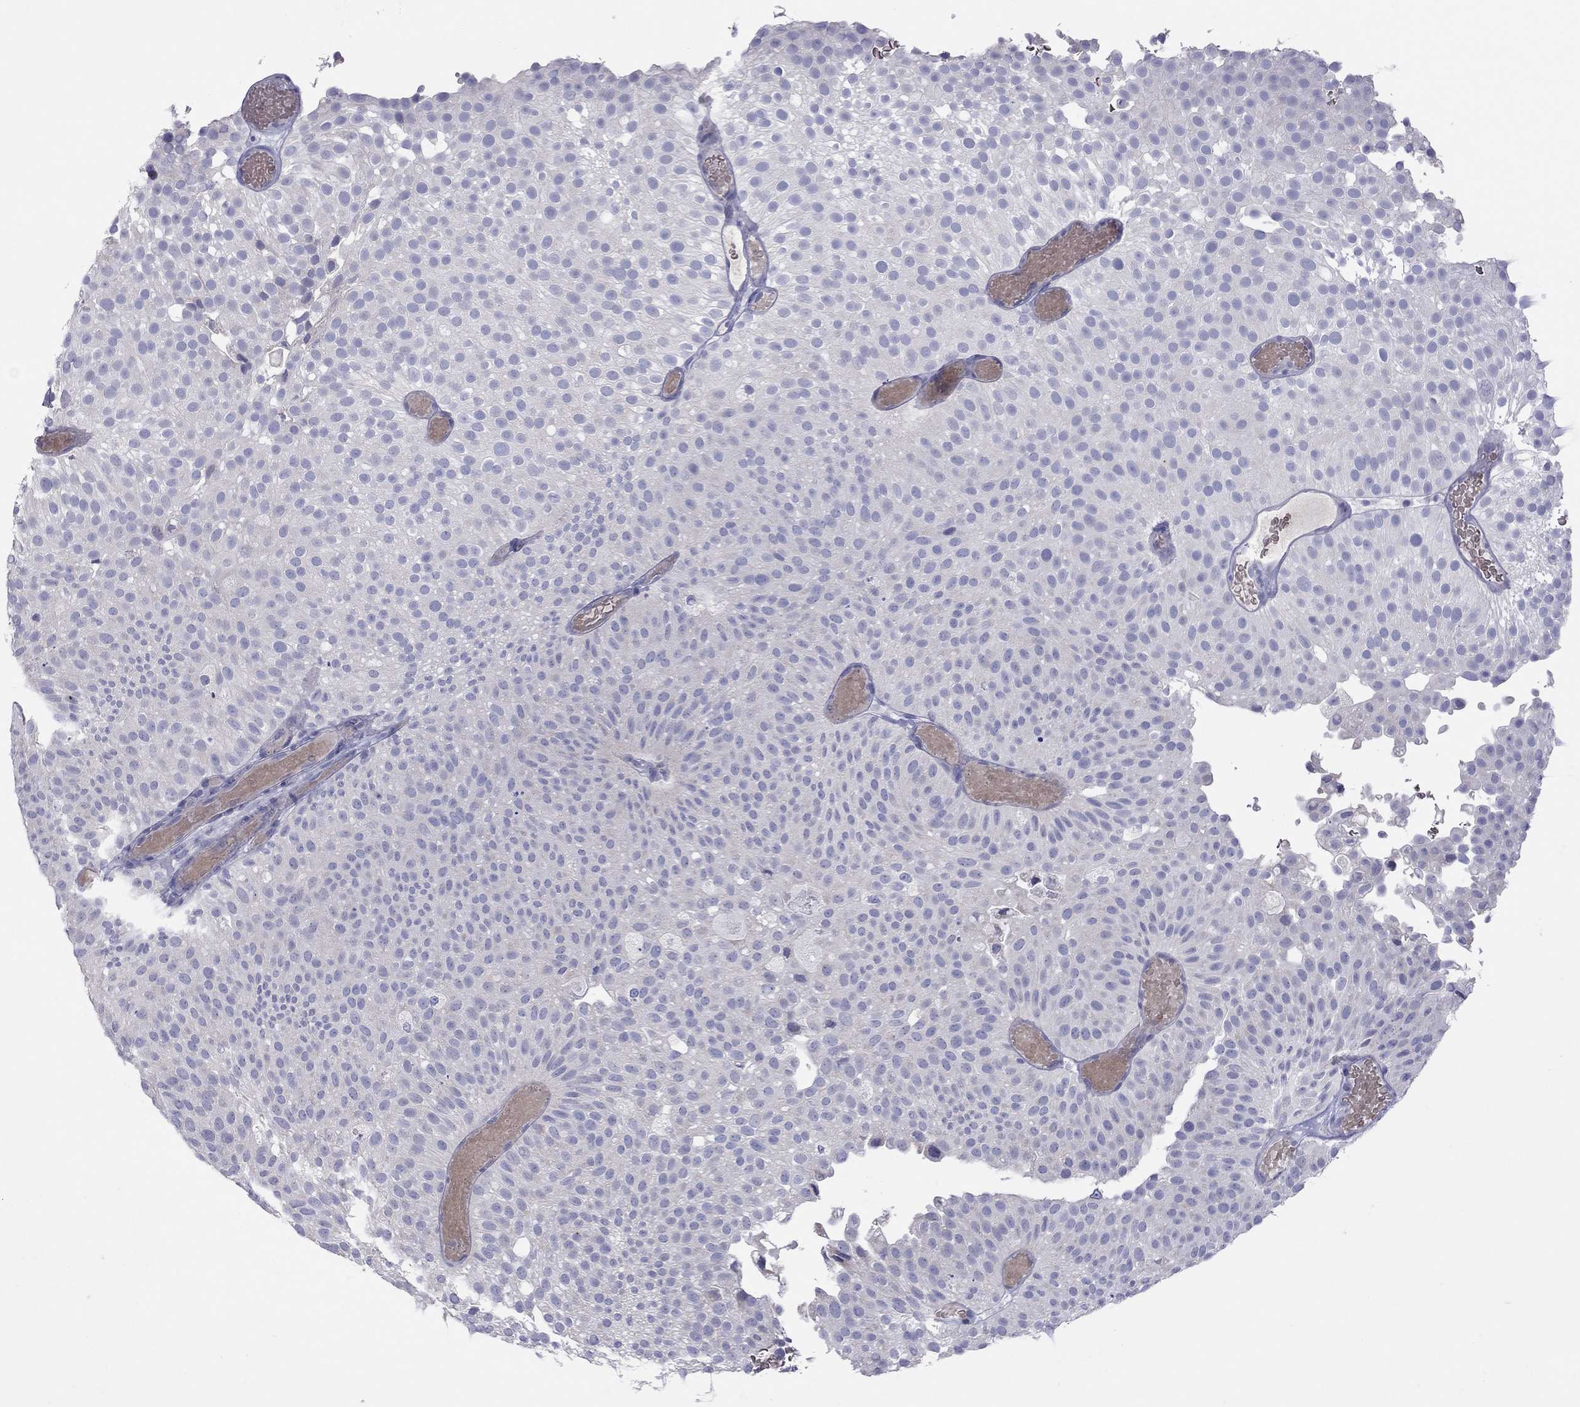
{"staining": {"intensity": "negative", "quantity": "none", "location": "none"}, "tissue": "urothelial cancer", "cell_type": "Tumor cells", "image_type": "cancer", "snomed": [{"axis": "morphology", "description": "Urothelial carcinoma, Low grade"}, {"axis": "topography", "description": "Urinary bladder"}], "caption": "Tumor cells show no significant protein positivity in urothelial cancer.", "gene": "MUC16", "patient": {"sex": "male", "age": 78}}